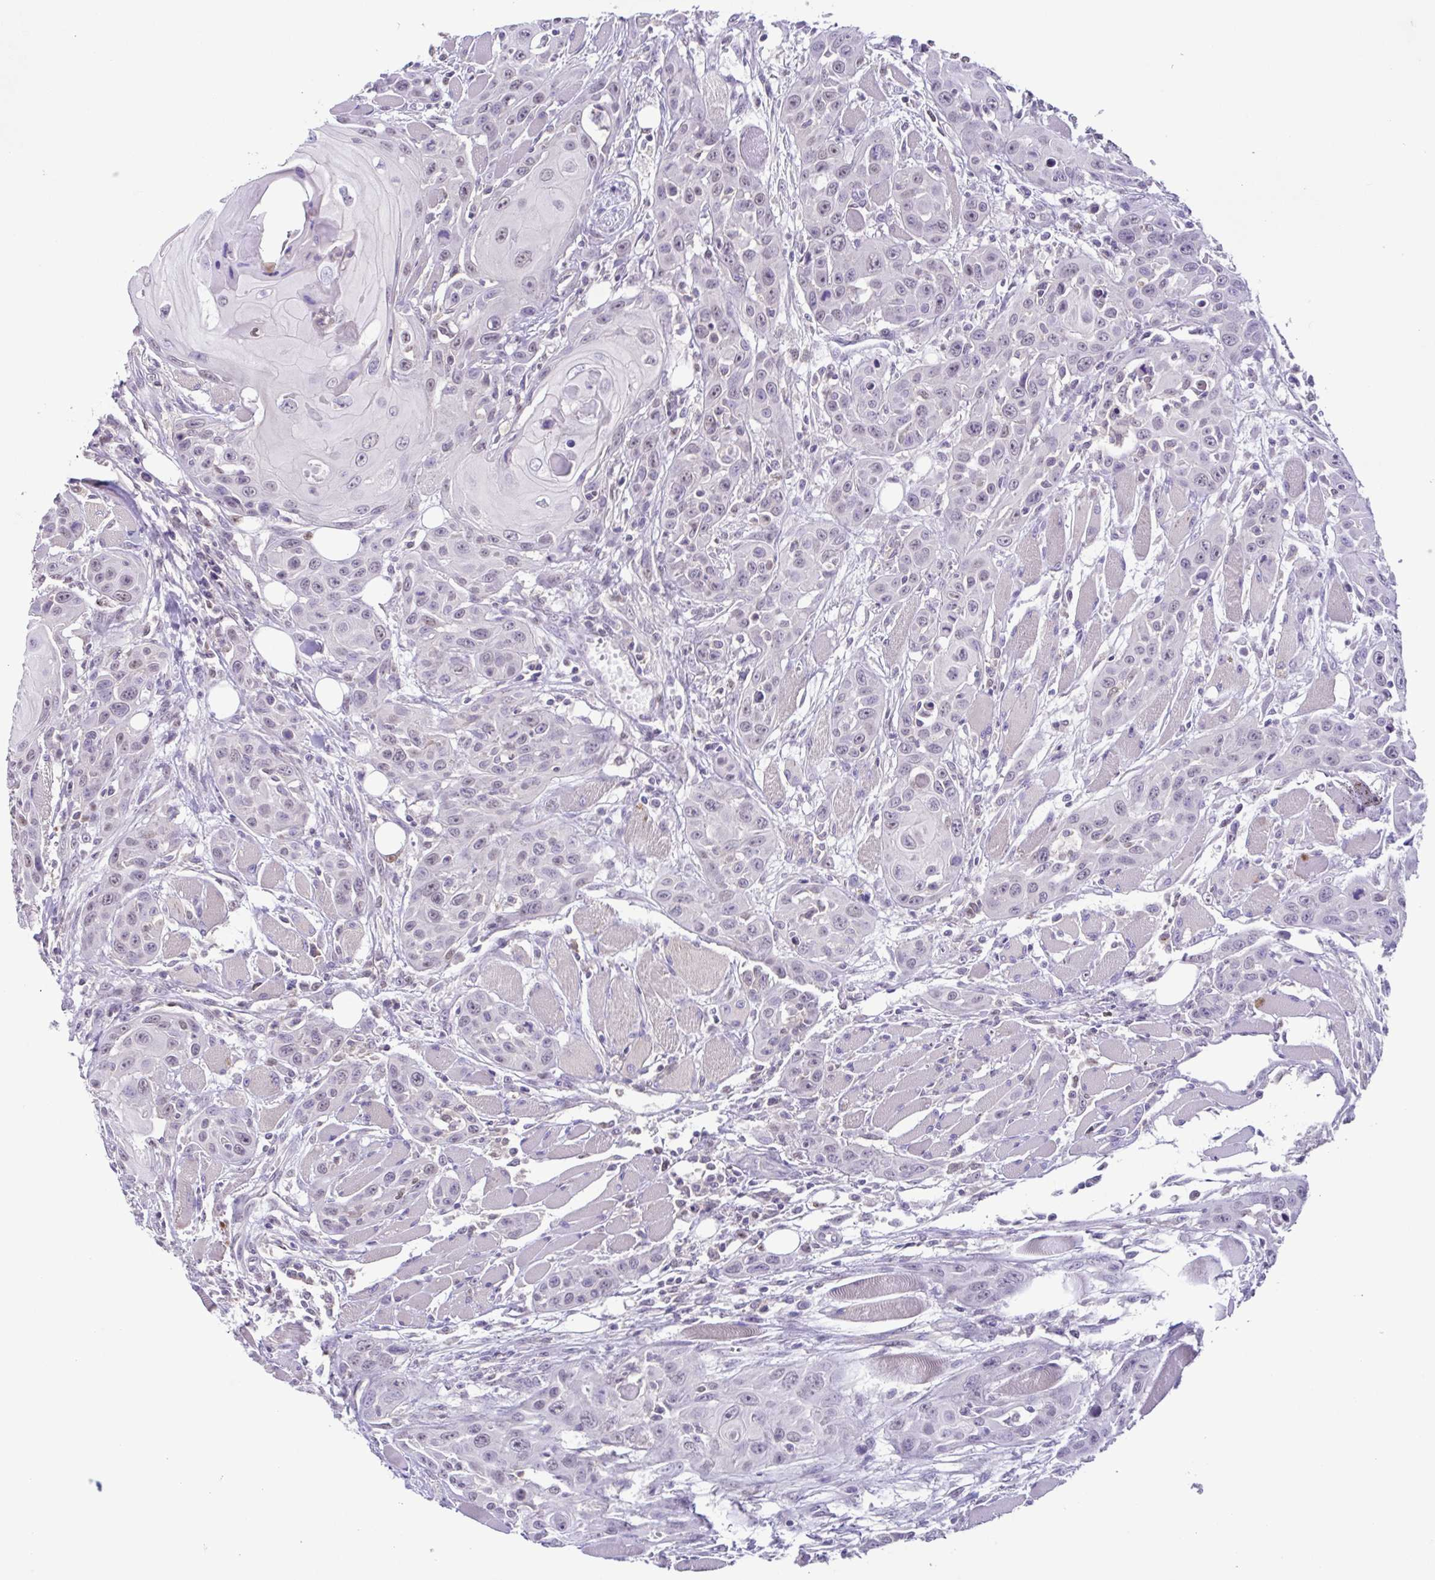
{"staining": {"intensity": "weak", "quantity": "<25%", "location": "nuclear"}, "tissue": "head and neck cancer", "cell_type": "Tumor cells", "image_type": "cancer", "snomed": [{"axis": "morphology", "description": "Squamous cell carcinoma, NOS"}, {"axis": "topography", "description": "Head-Neck"}], "caption": "Squamous cell carcinoma (head and neck) stained for a protein using immunohistochemistry (IHC) exhibits no staining tumor cells.", "gene": "ACTRT3", "patient": {"sex": "female", "age": 80}}